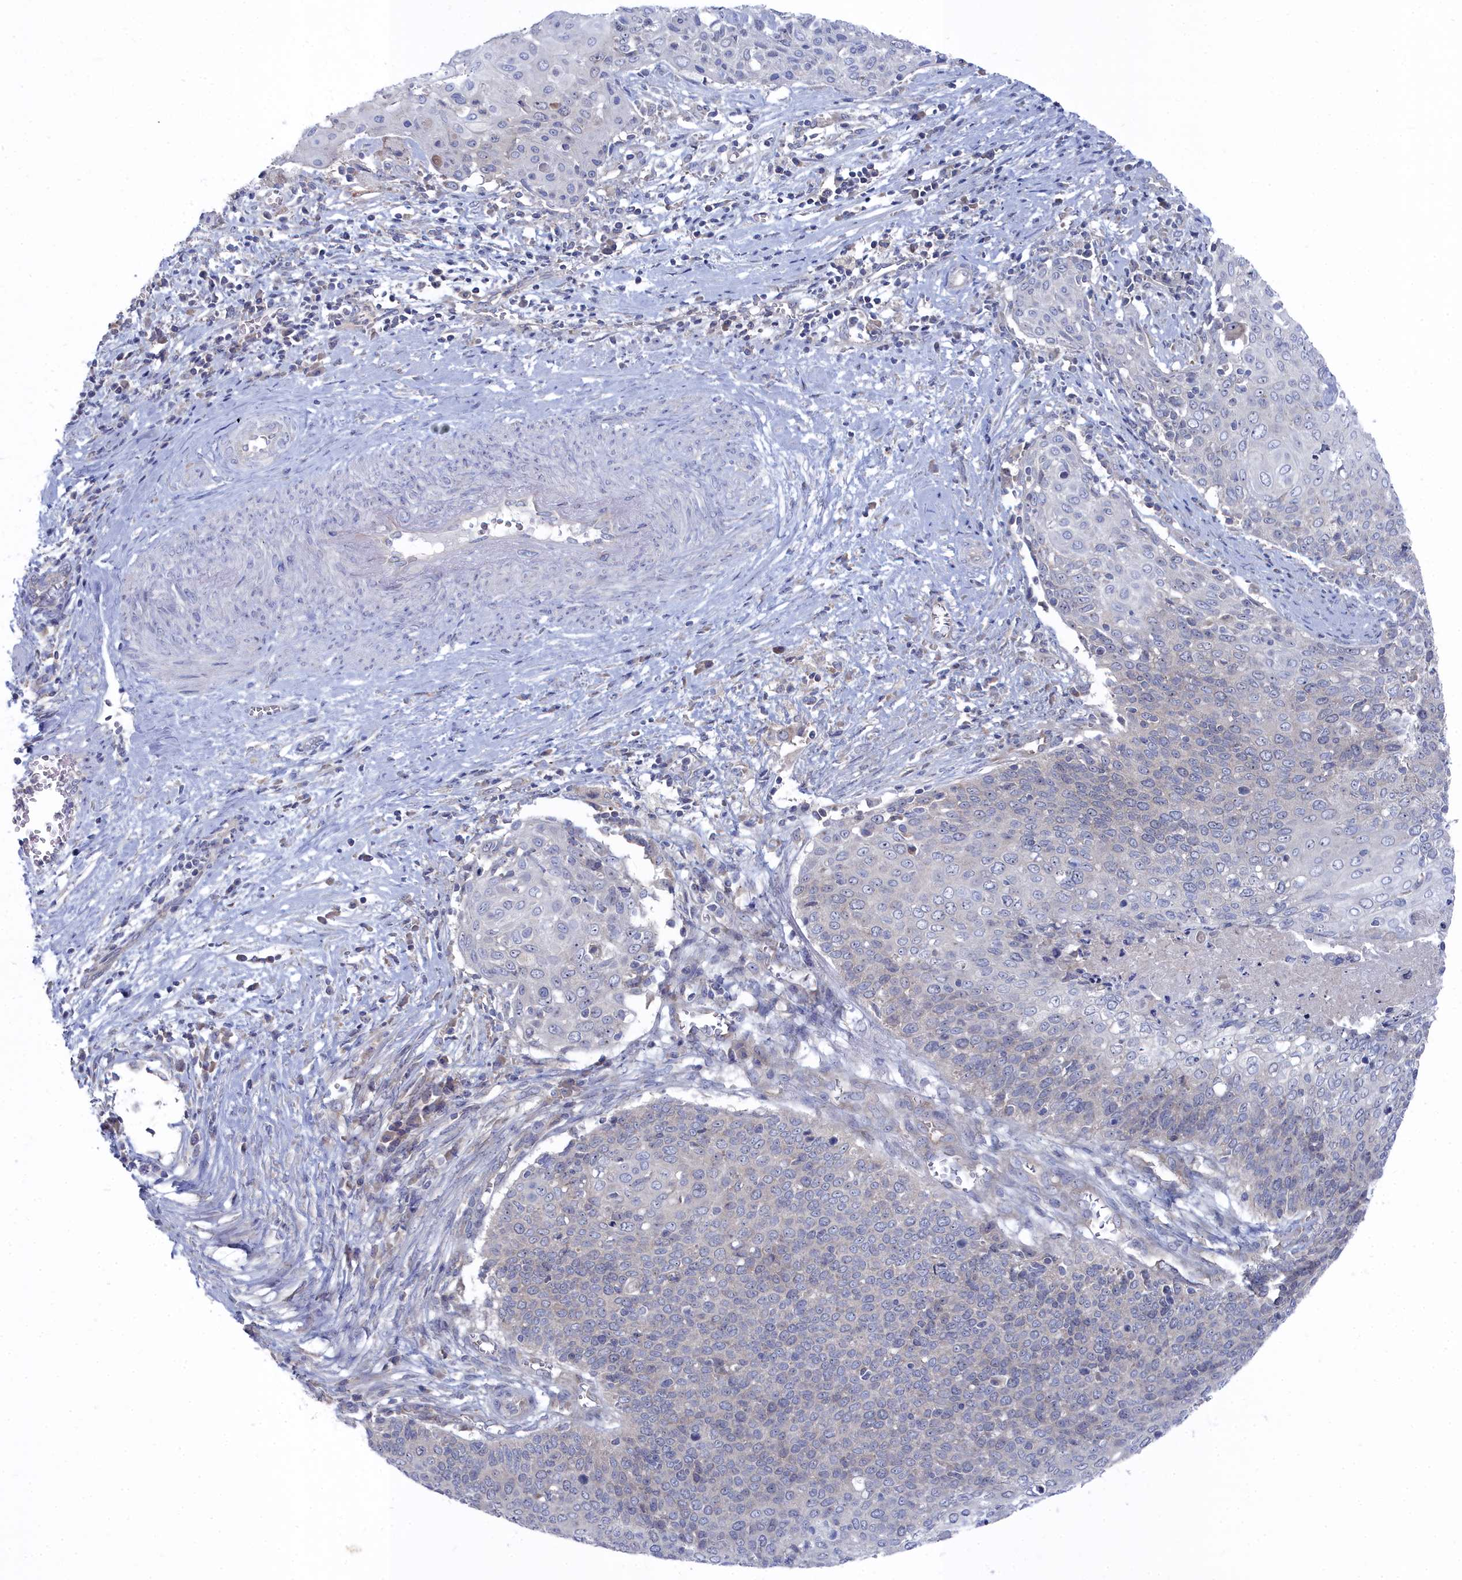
{"staining": {"intensity": "negative", "quantity": "none", "location": "none"}, "tissue": "cervical cancer", "cell_type": "Tumor cells", "image_type": "cancer", "snomed": [{"axis": "morphology", "description": "Squamous cell carcinoma, NOS"}, {"axis": "topography", "description": "Cervix"}], "caption": "Immunohistochemical staining of human squamous cell carcinoma (cervical) displays no significant staining in tumor cells.", "gene": "CCDC149", "patient": {"sex": "female", "age": 39}}